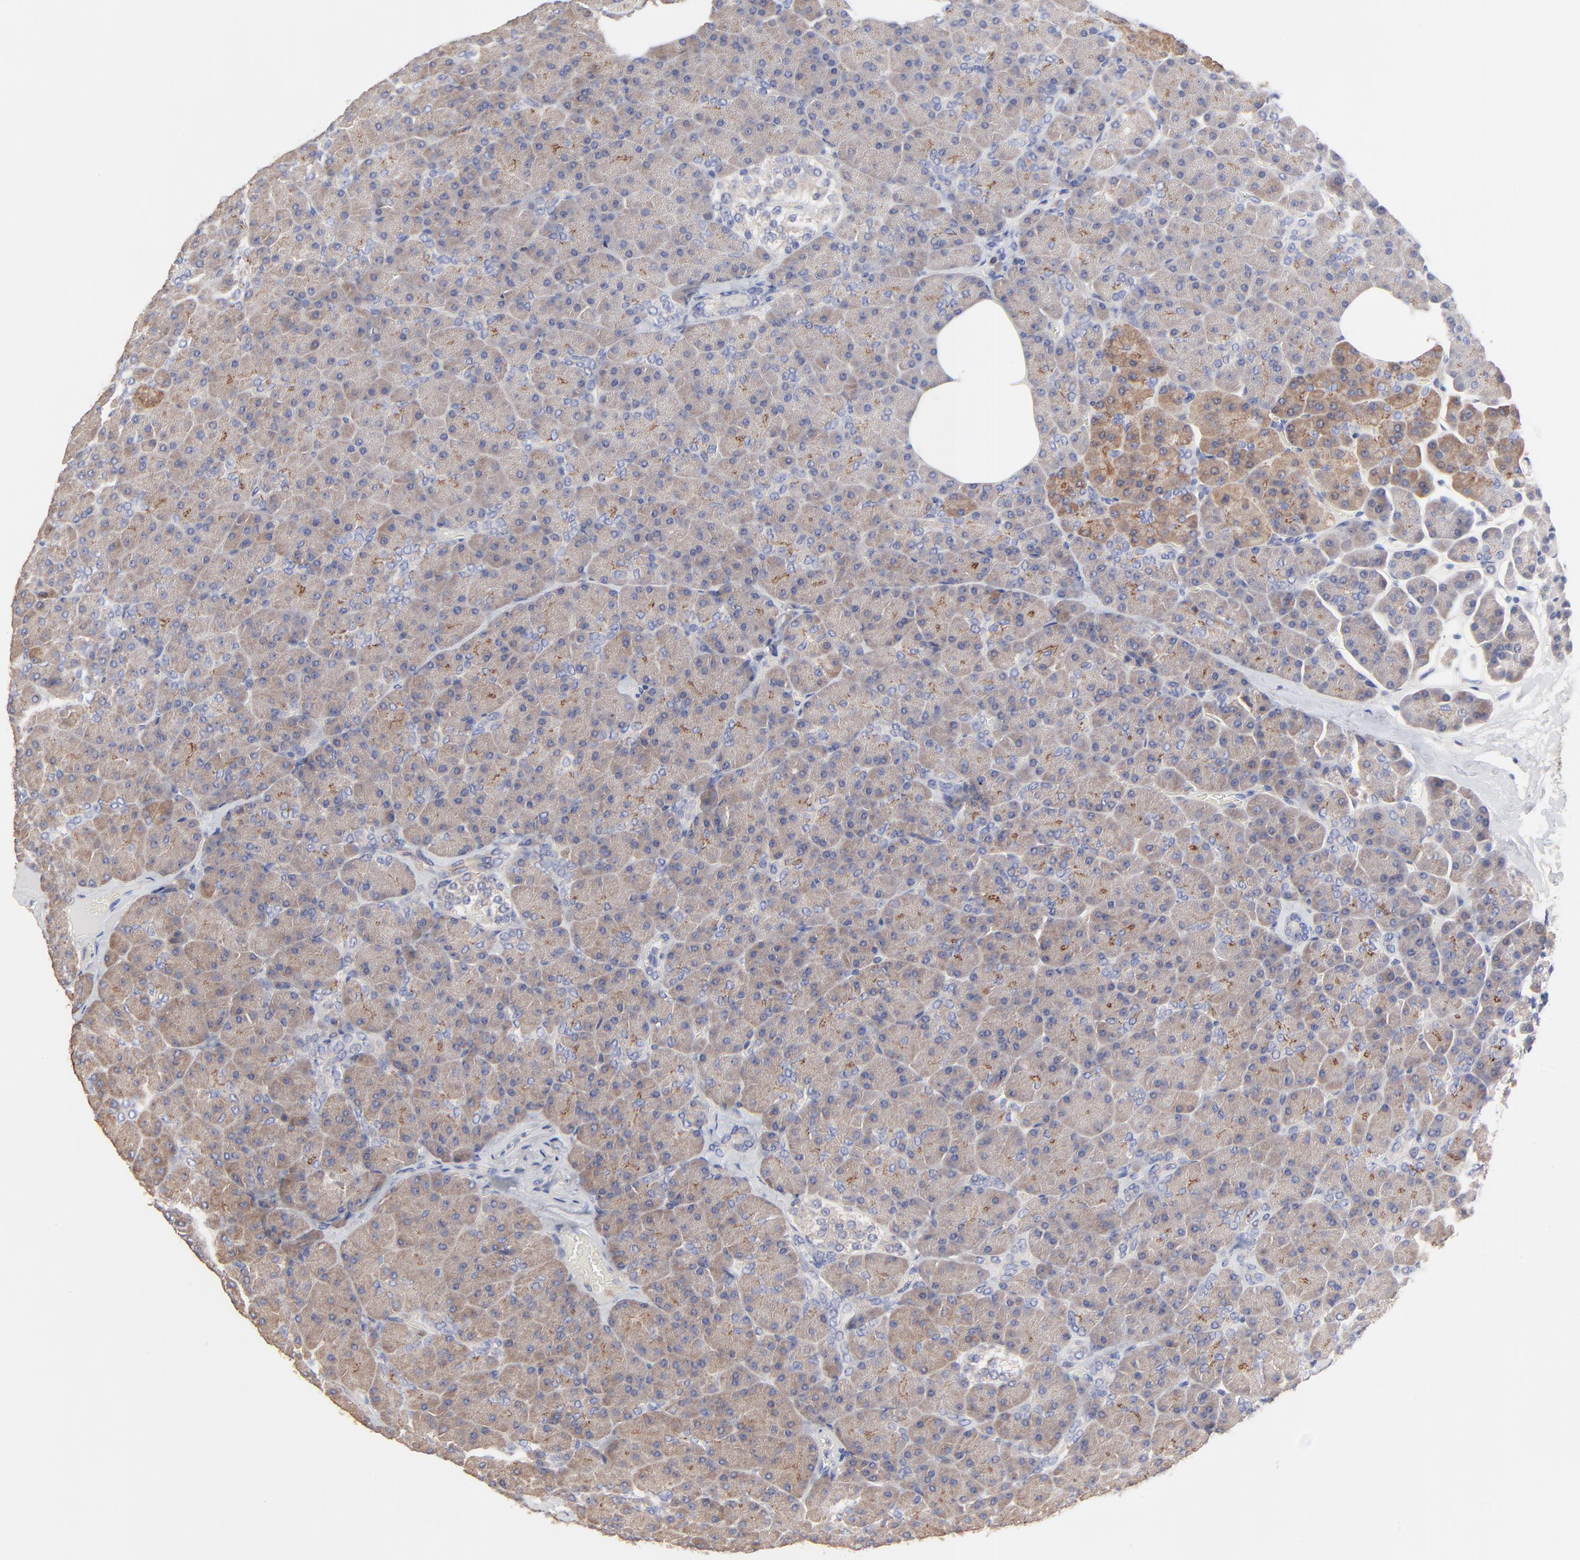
{"staining": {"intensity": "moderate", "quantity": ">75%", "location": "cytoplasmic/membranous"}, "tissue": "pancreas", "cell_type": "Exocrine glandular cells", "image_type": "normal", "snomed": [{"axis": "morphology", "description": "Normal tissue, NOS"}, {"axis": "topography", "description": "Pancreas"}], "caption": "Benign pancreas displays moderate cytoplasmic/membranous positivity in about >75% of exocrine glandular cells, visualized by immunohistochemistry. The staining was performed using DAB (3,3'-diaminobenzidine) to visualize the protein expression in brown, while the nuclei were stained in blue with hematoxylin (Magnification: 20x).", "gene": "PPFIBP2", "patient": {"sex": "female", "age": 35}}